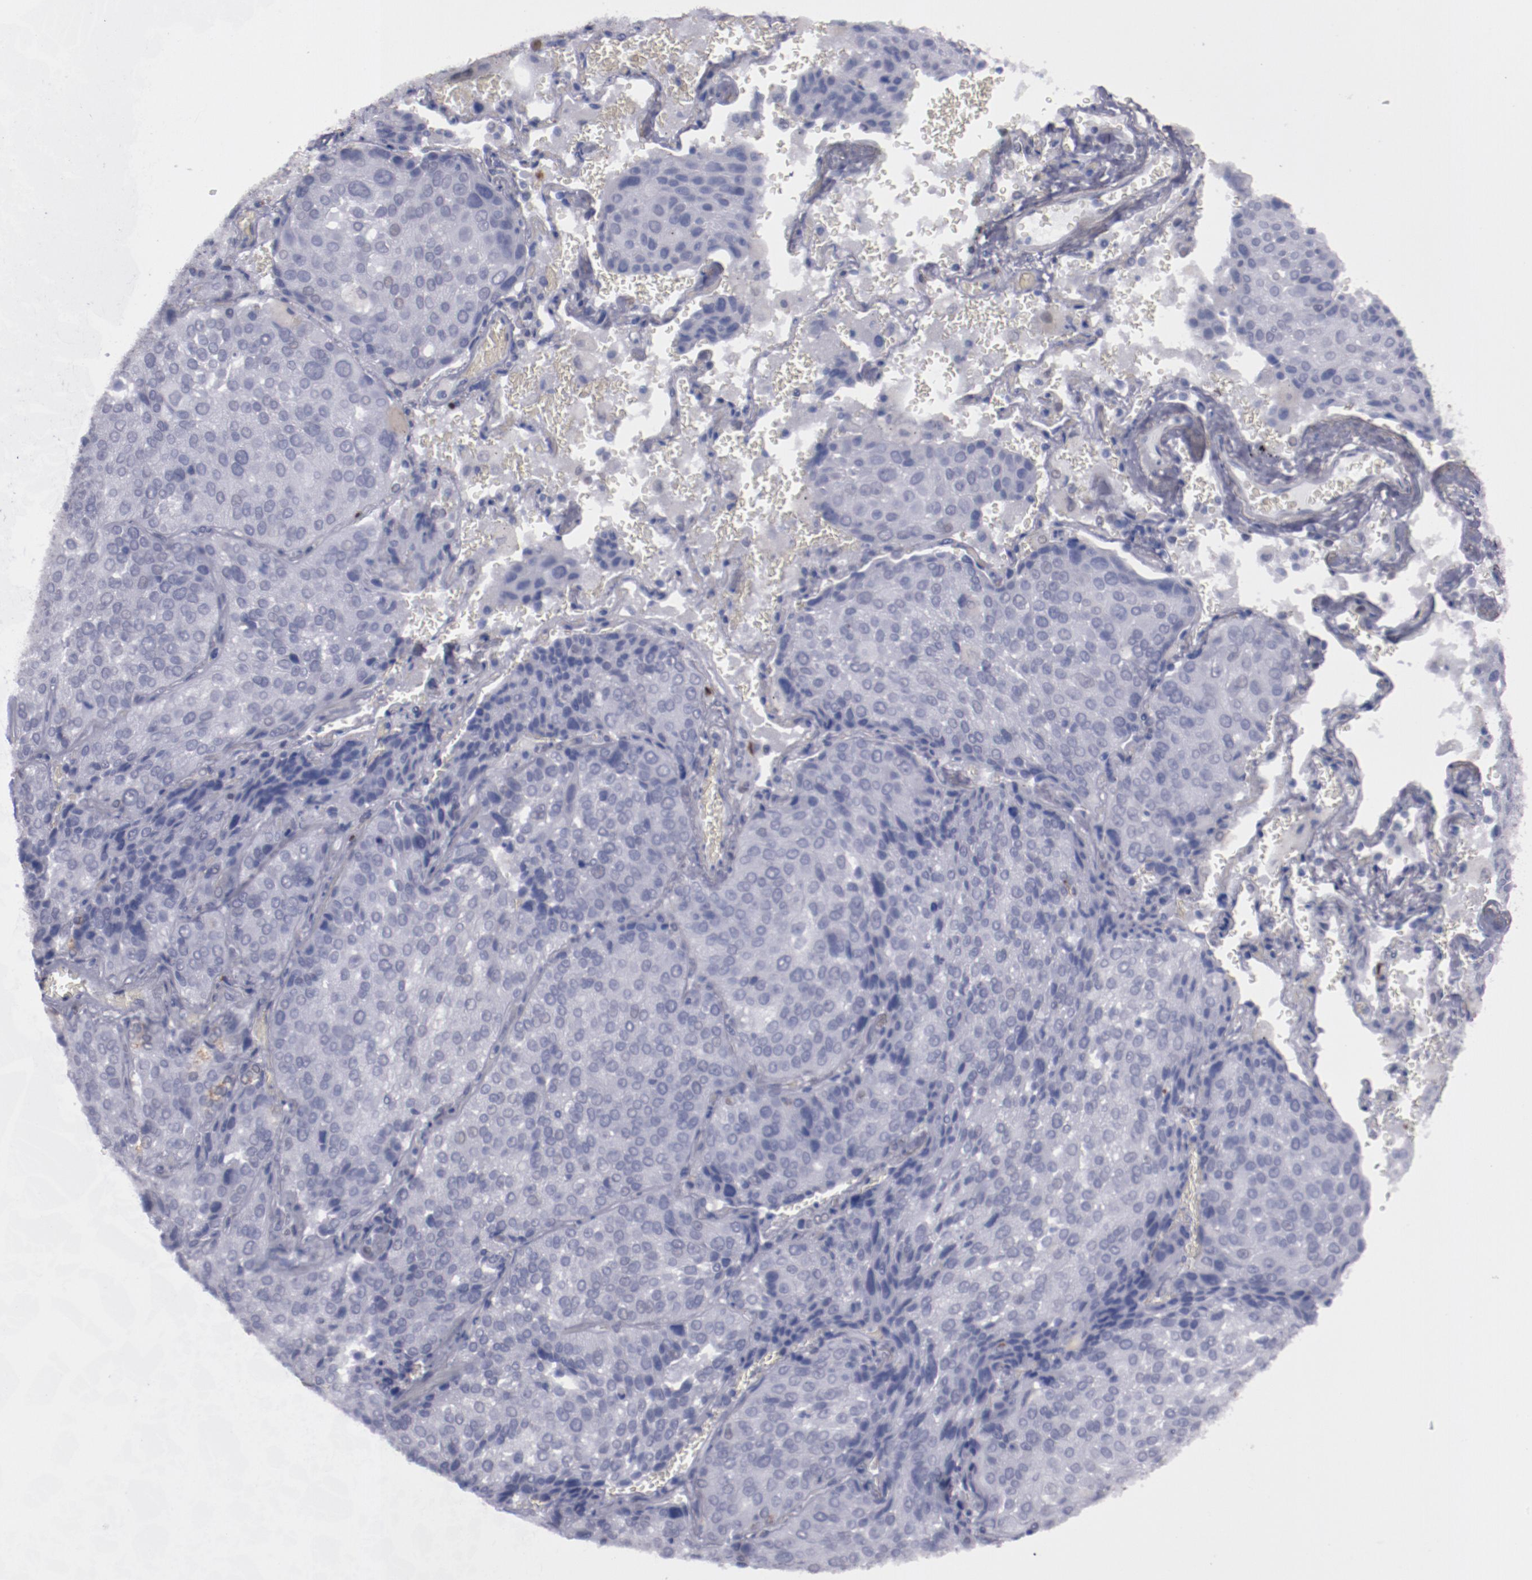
{"staining": {"intensity": "negative", "quantity": "none", "location": "none"}, "tissue": "lung cancer", "cell_type": "Tumor cells", "image_type": "cancer", "snomed": [{"axis": "morphology", "description": "Squamous cell carcinoma, NOS"}, {"axis": "topography", "description": "Lung"}], "caption": "Immunohistochemical staining of lung cancer displays no significant expression in tumor cells.", "gene": "IRF4", "patient": {"sex": "male", "age": 54}}